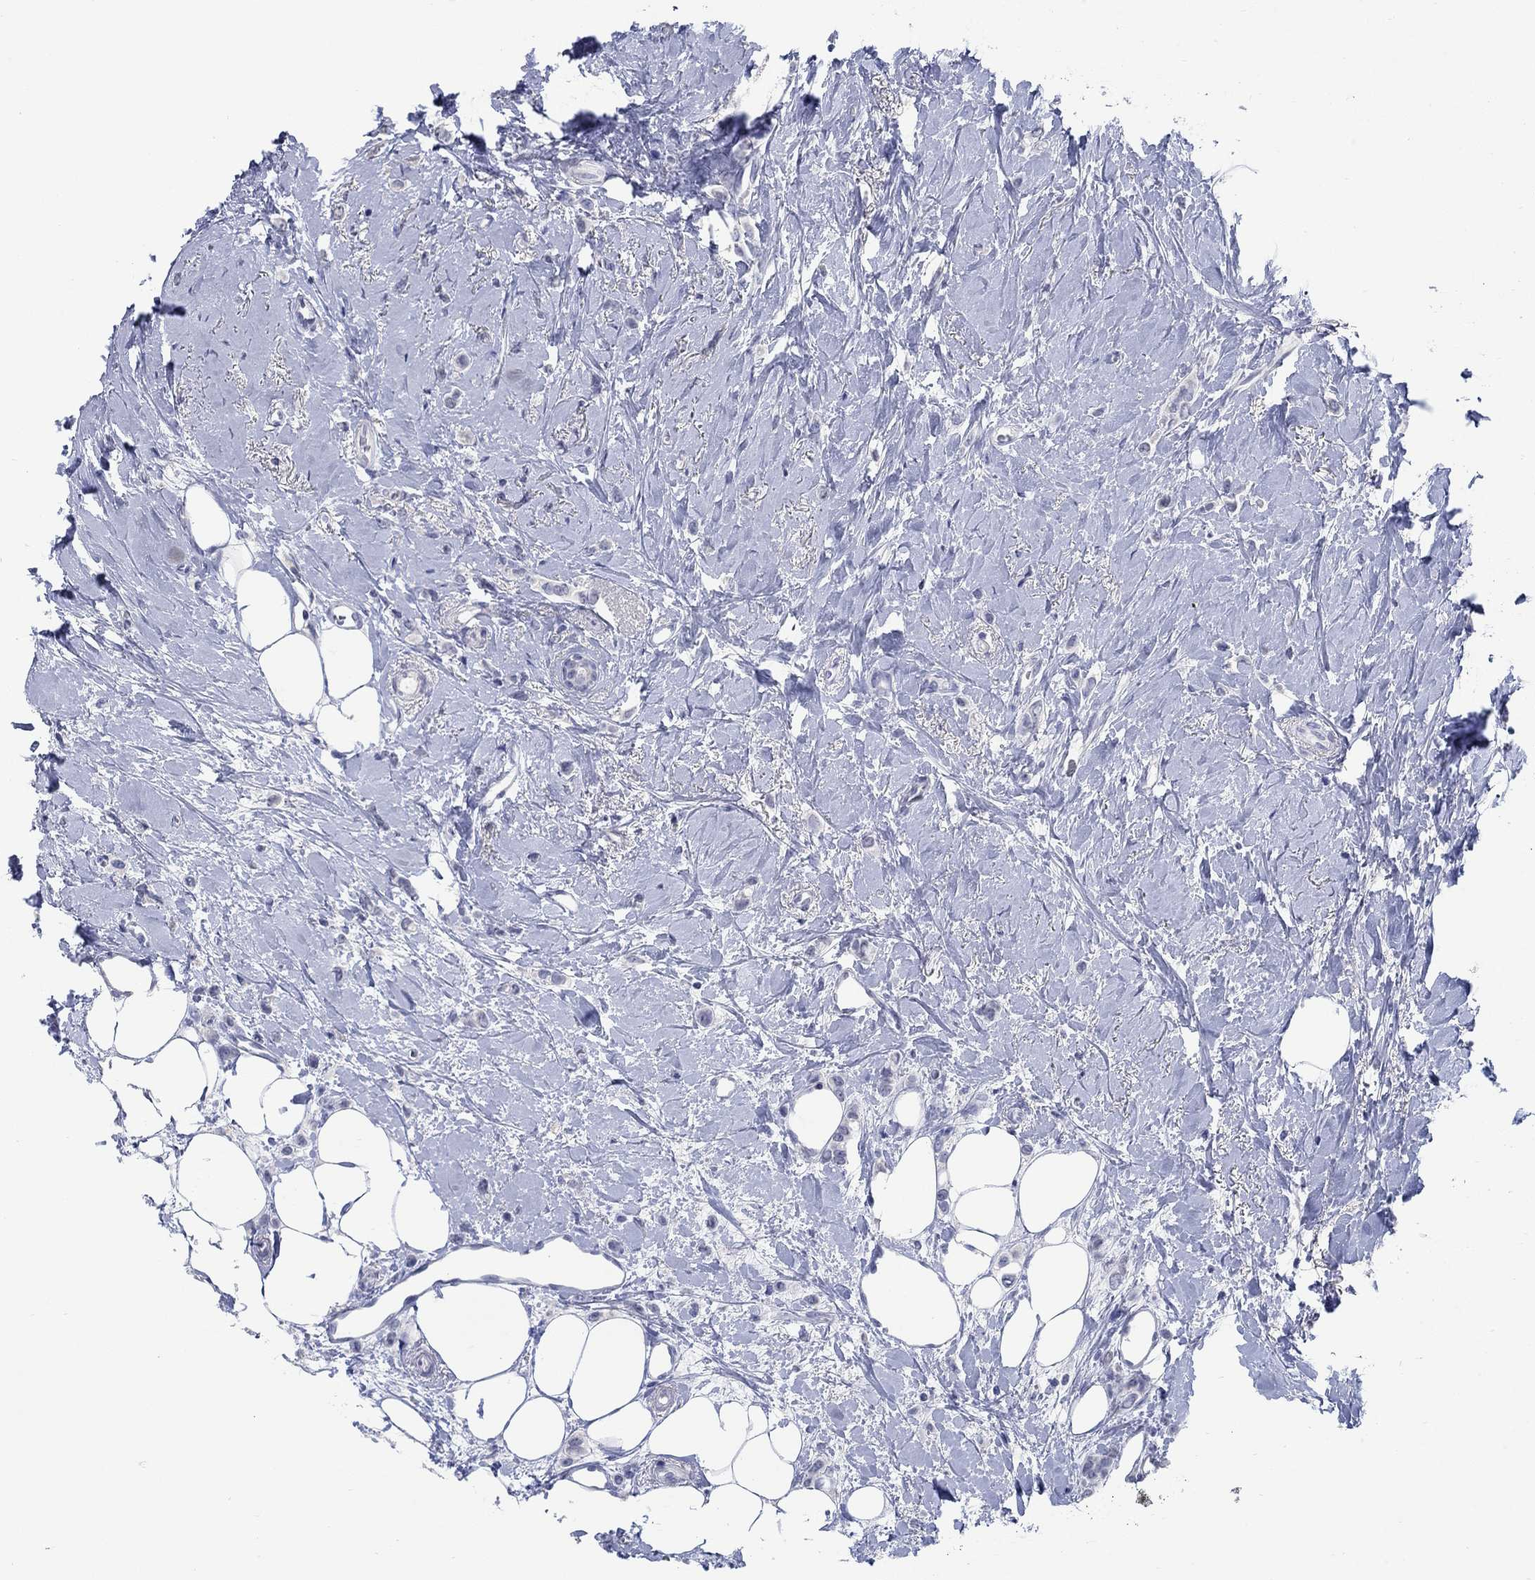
{"staining": {"intensity": "negative", "quantity": "none", "location": "none"}, "tissue": "breast cancer", "cell_type": "Tumor cells", "image_type": "cancer", "snomed": [{"axis": "morphology", "description": "Lobular carcinoma"}, {"axis": "topography", "description": "Breast"}], "caption": "Image shows no protein positivity in tumor cells of lobular carcinoma (breast) tissue.", "gene": "ATP6V1G2", "patient": {"sex": "female", "age": 66}}